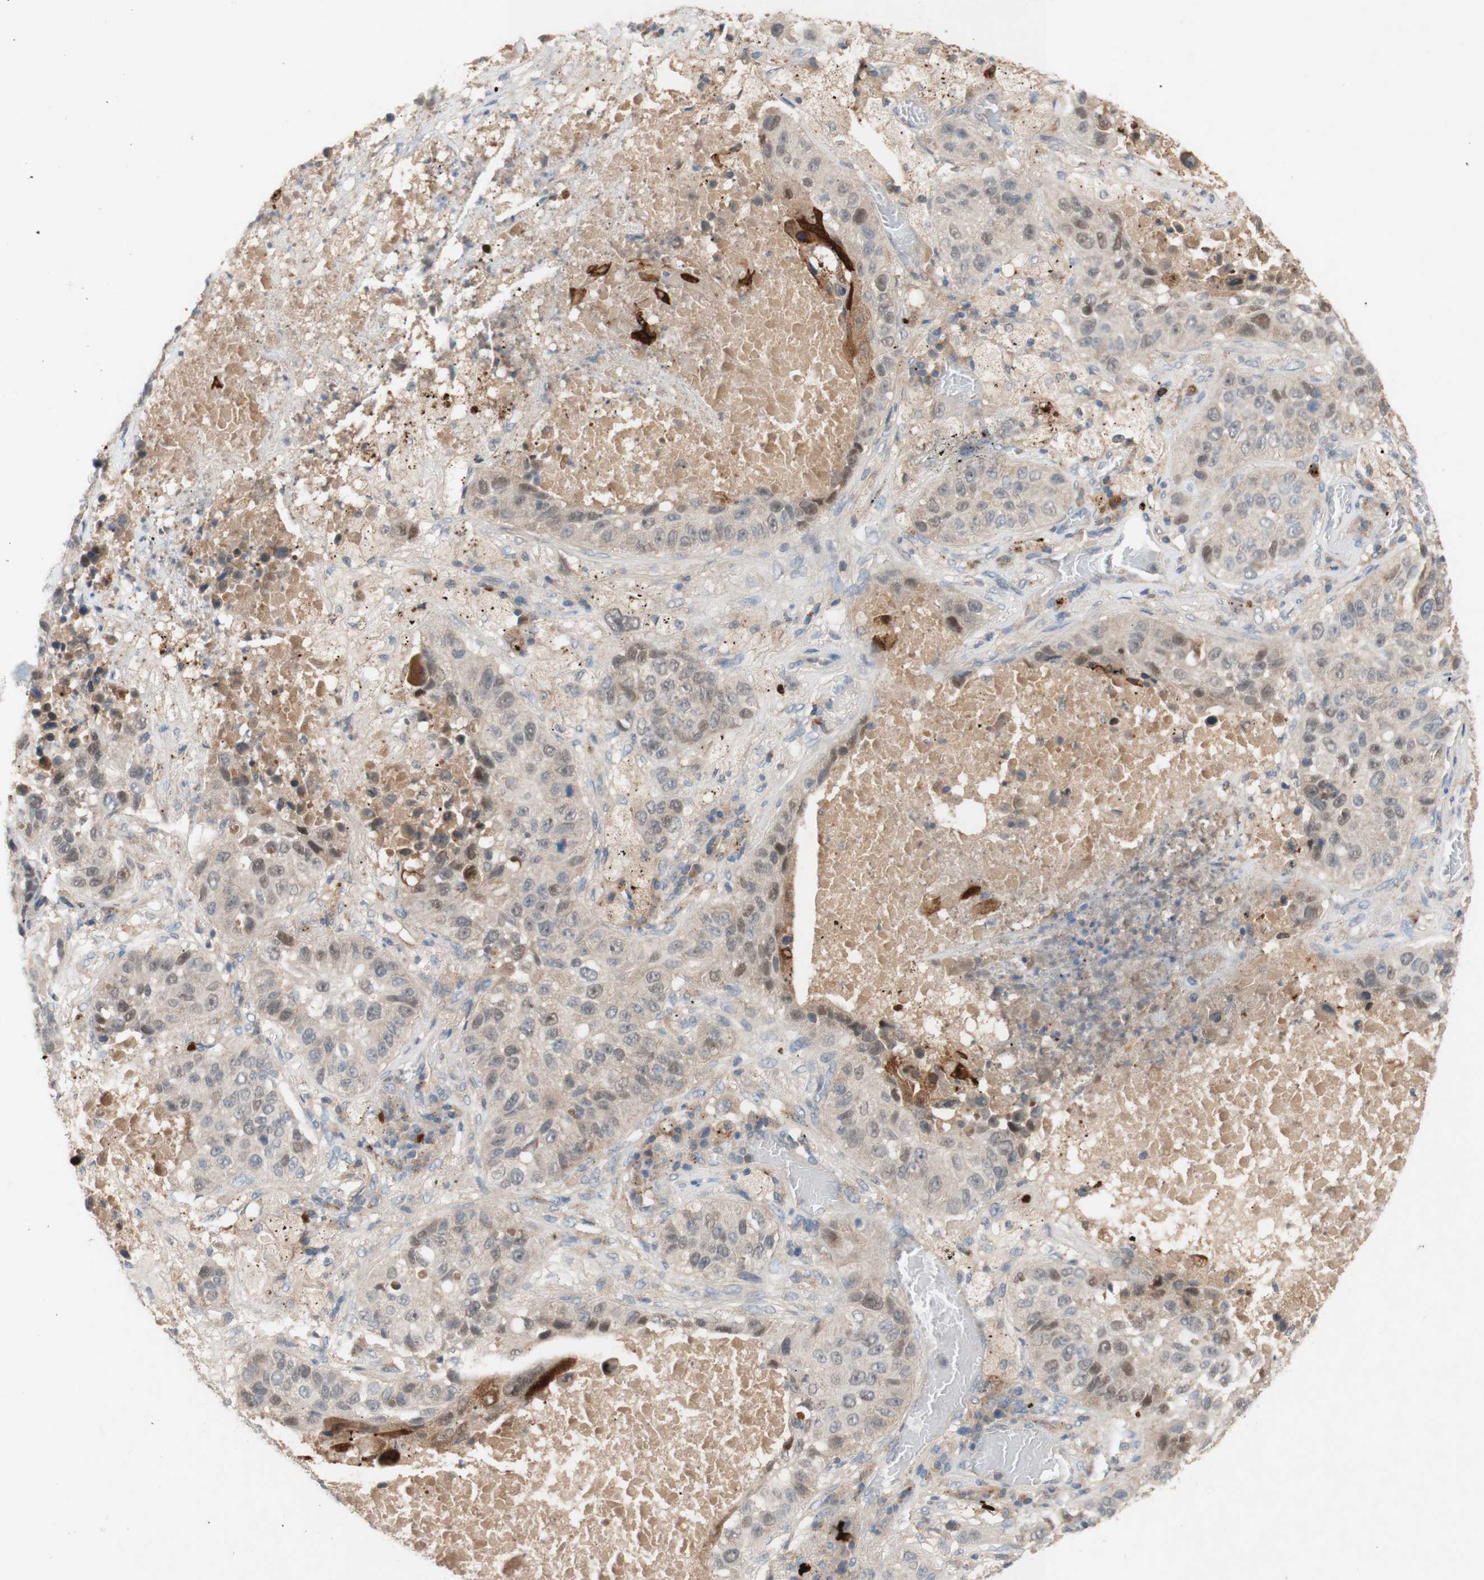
{"staining": {"intensity": "weak", "quantity": ">75%", "location": "cytoplasmic/membranous"}, "tissue": "lung cancer", "cell_type": "Tumor cells", "image_type": "cancer", "snomed": [{"axis": "morphology", "description": "Squamous cell carcinoma, NOS"}, {"axis": "topography", "description": "Lung"}], "caption": "A brown stain labels weak cytoplasmic/membranous staining of a protein in human lung cancer tumor cells.", "gene": "PEX2", "patient": {"sex": "male", "age": 57}}